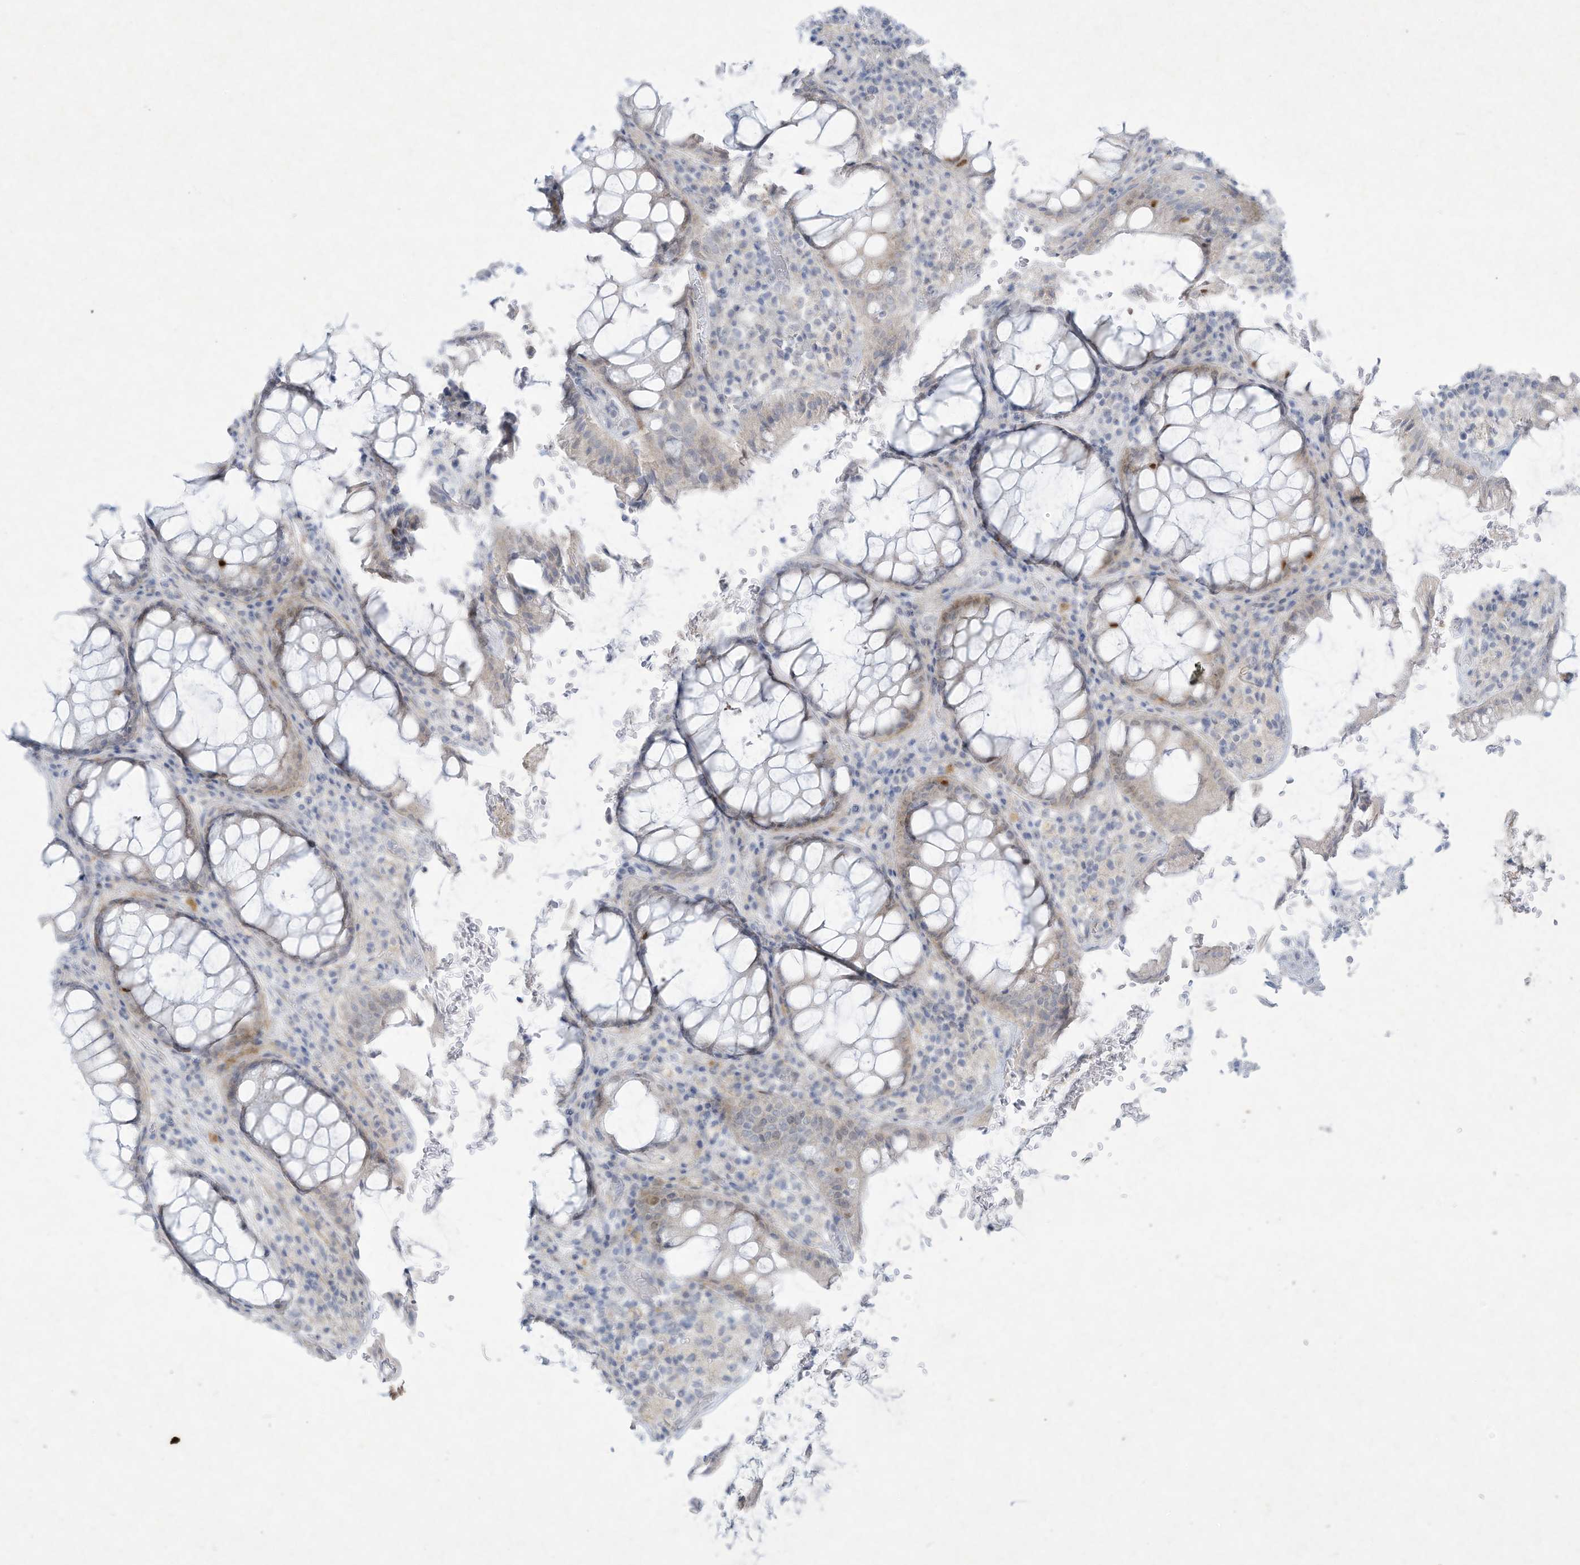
{"staining": {"intensity": "moderate", "quantity": "<25%", "location": "cytoplasmic/membranous,nuclear"}, "tissue": "rectum", "cell_type": "Glandular cells", "image_type": "normal", "snomed": [{"axis": "morphology", "description": "Normal tissue, NOS"}, {"axis": "topography", "description": "Rectum"}], "caption": "This is a micrograph of IHC staining of benign rectum, which shows moderate expression in the cytoplasmic/membranous,nuclear of glandular cells.", "gene": "PAX6", "patient": {"sex": "male", "age": 64}}